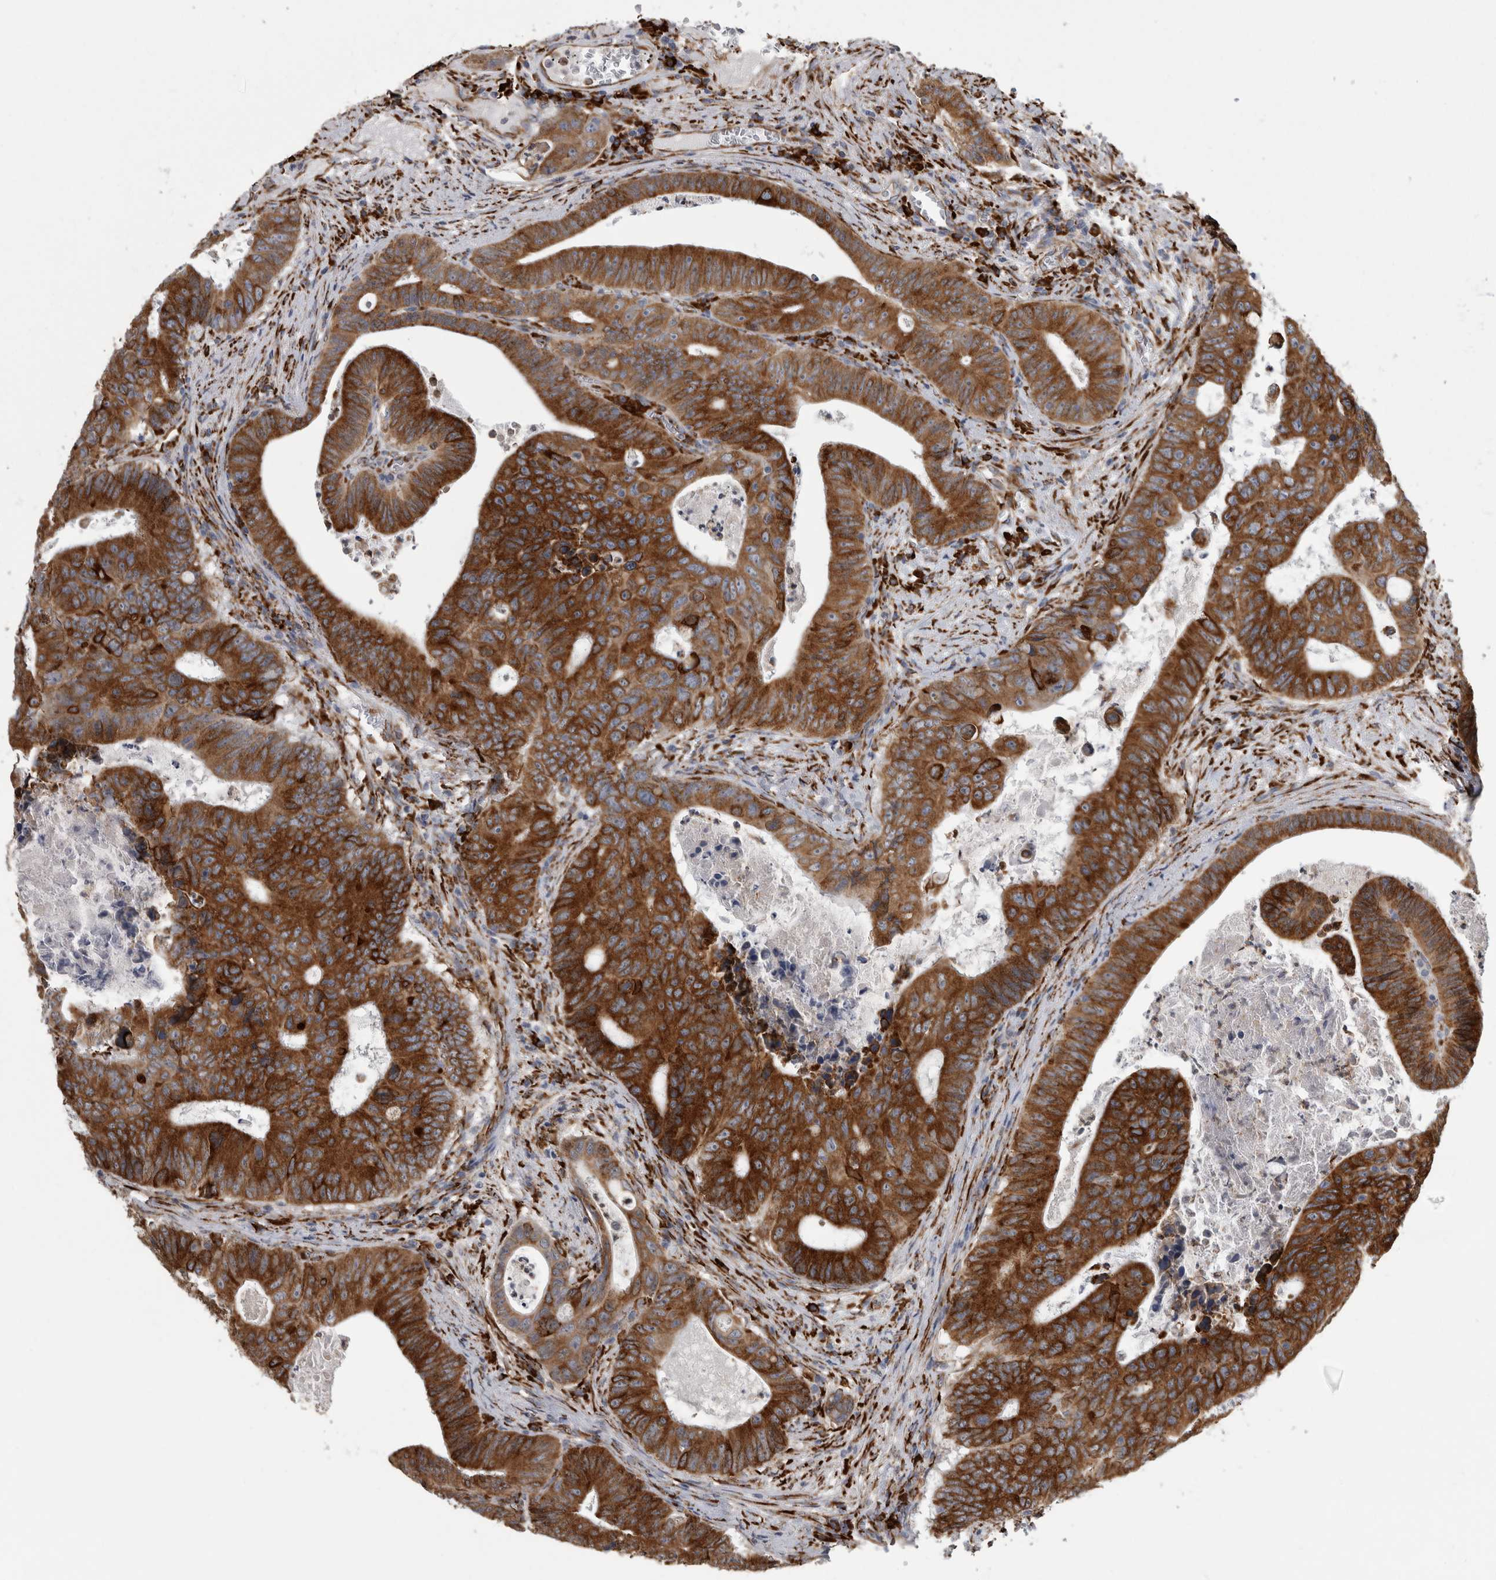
{"staining": {"intensity": "strong", "quantity": ">75%", "location": "cytoplasmic/membranous"}, "tissue": "colorectal cancer", "cell_type": "Tumor cells", "image_type": "cancer", "snomed": [{"axis": "morphology", "description": "Adenocarcinoma, NOS"}, {"axis": "topography", "description": "Colon"}], "caption": "The histopathology image displays a brown stain indicating the presence of a protein in the cytoplasmic/membranous of tumor cells in colorectal adenocarcinoma. The staining is performed using DAB (3,3'-diaminobenzidine) brown chromogen to label protein expression. The nuclei are counter-stained blue using hematoxylin.", "gene": "FHIP2B", "patient": {"sex": "male", "age": 87}}